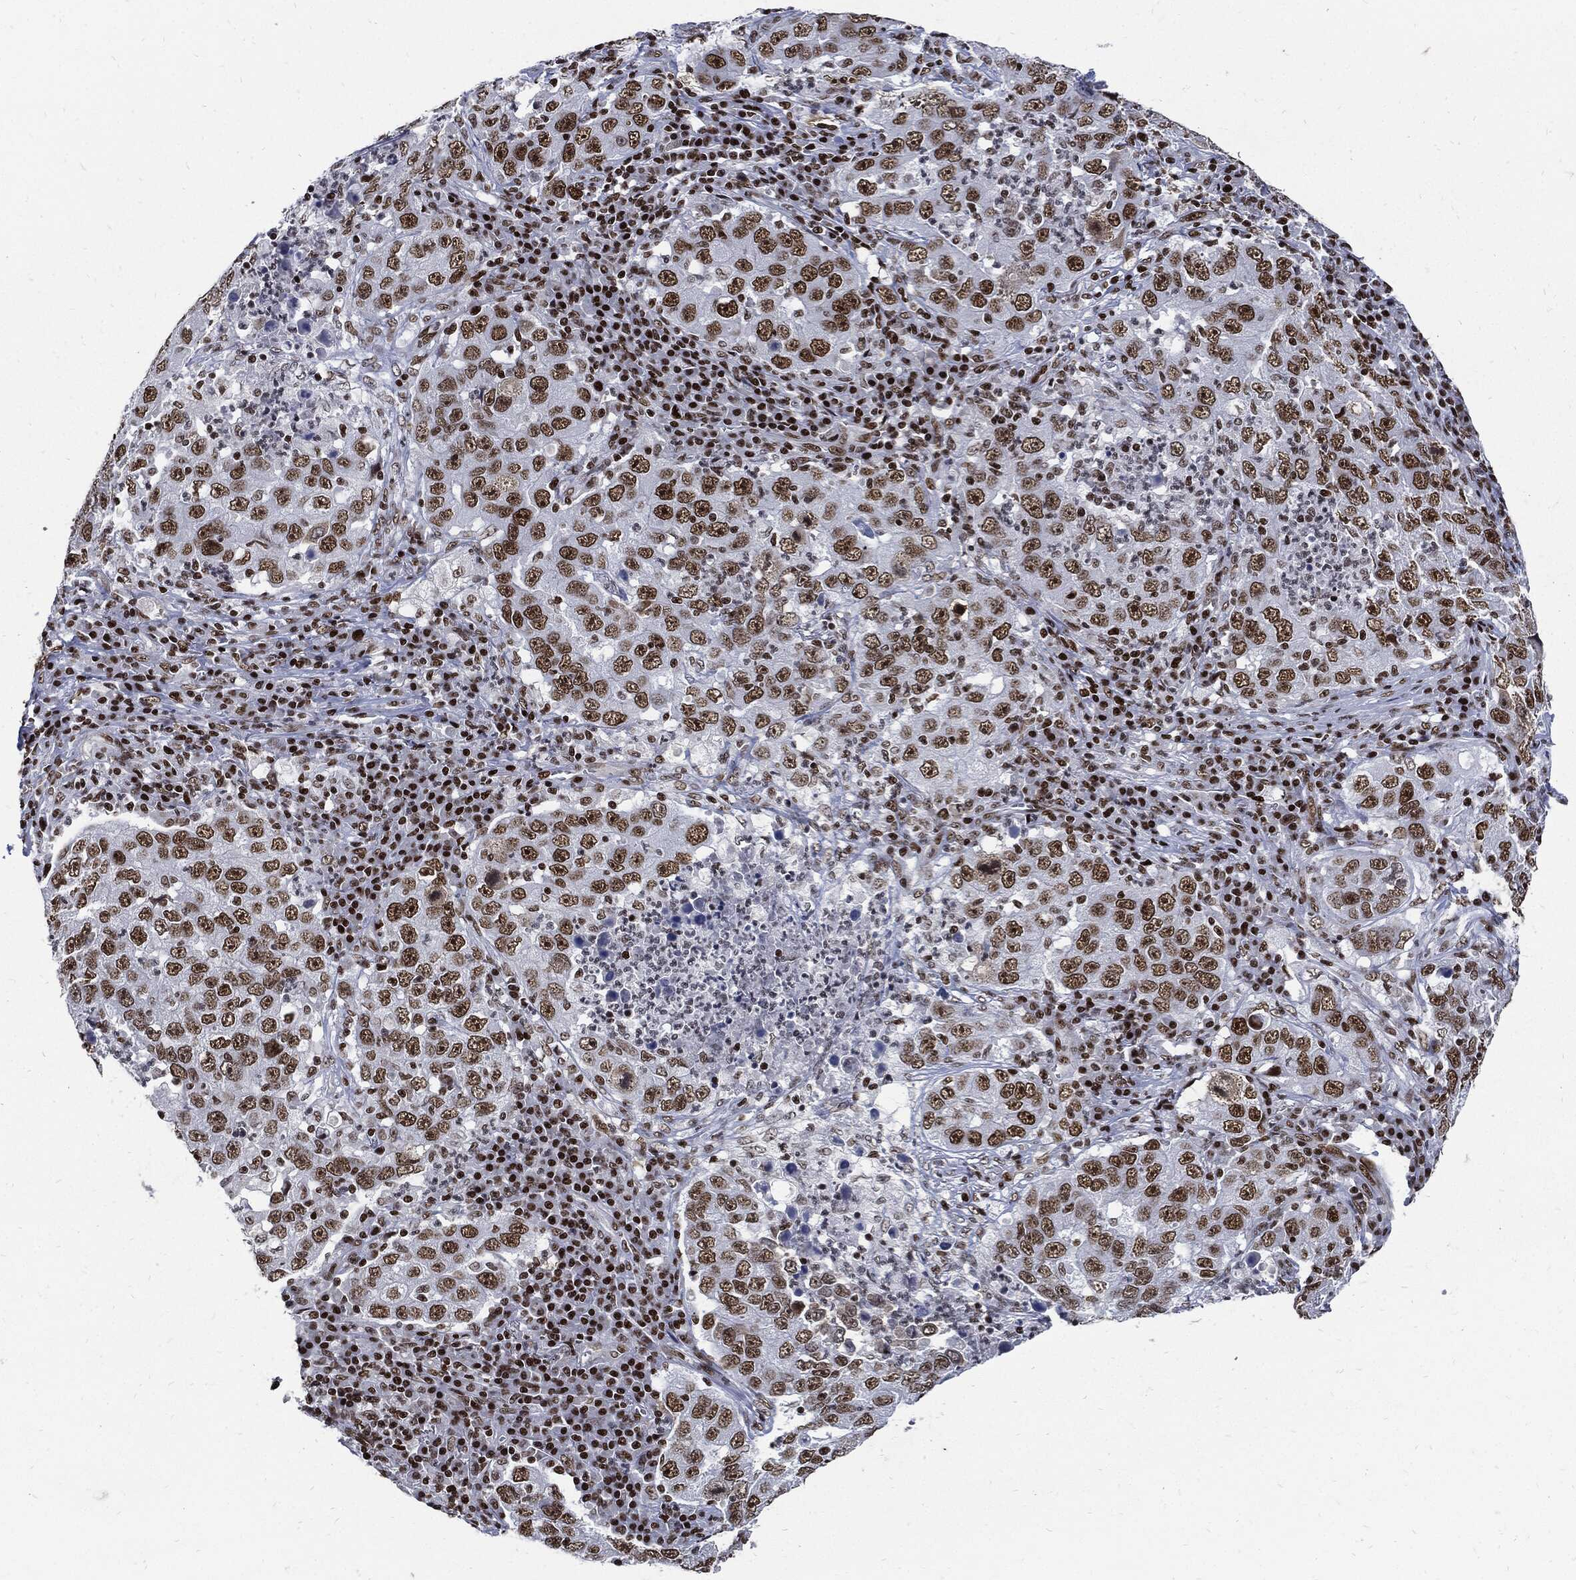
{"staining": {"intensity": "moderate", "quantity": ">75%", "location": "nuclear"}, "tissue": "lung cancer", "cell_type": "Tumor cells", "image_type": "cancer", "snomed": [{"axis": "morphology", "description": "Adenocarcinoma, NOS"}, {"axis": "topography", "description": "Lung"}], "caption": "High-magnification brightfield microscopy of lung cancer (adenocarcinoma) stained with DAB (3,3'-diaminobenzidine) (brown) and counterstained with hematoxylin (blue). tumor cells exhibit moderate nuclear positivity is identified in approximately>75% of cells. (IHC, brightfield microscopy, high magnification).", "gene": "TERF2", "patient": {"sex": "male", "age": 73}}